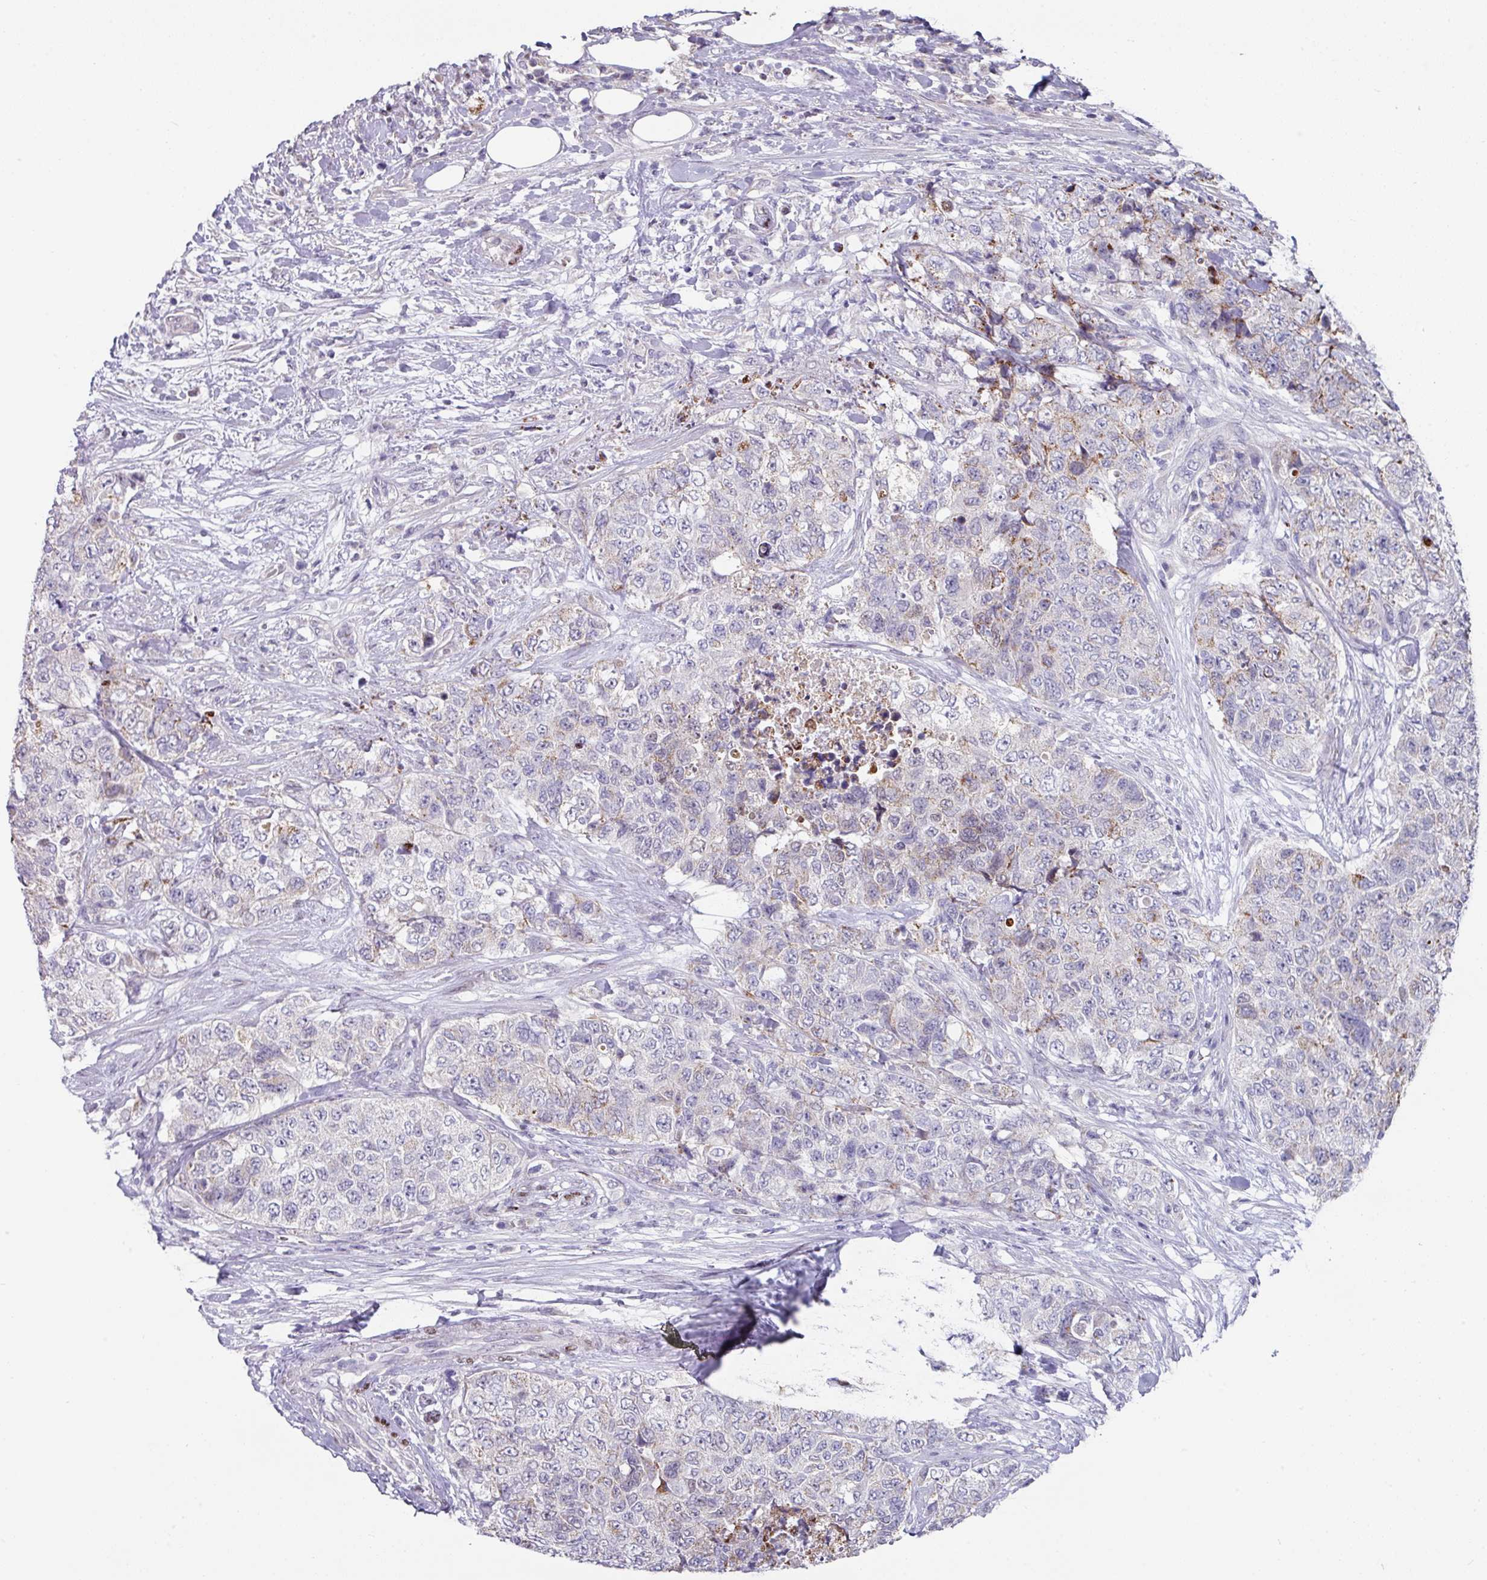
{"staining": {"intensity": "moderate", "quantity": "<25%", "location": "cytoplasmic/membranous"}, "tissue": "urothelial cancer", "cell_type": "Tumor cells", "image_type": "cancer", "snomed": [{"axis": "morphology", "description": "Urothelial carcinoma, High grade"}, {"axis": "topography", "description": "Urinary bladder"}], "caption": "Immunohistochemical staining of human urothelial cancer shows moderate cytoplasmic/membranous protein positivity in approximately <25% of tumor cells. (brown staining indicates protein expression, while blue staining denotes nuclei).", "gene": "CBX7", "patient": {"sex": "female", "age": 78}}